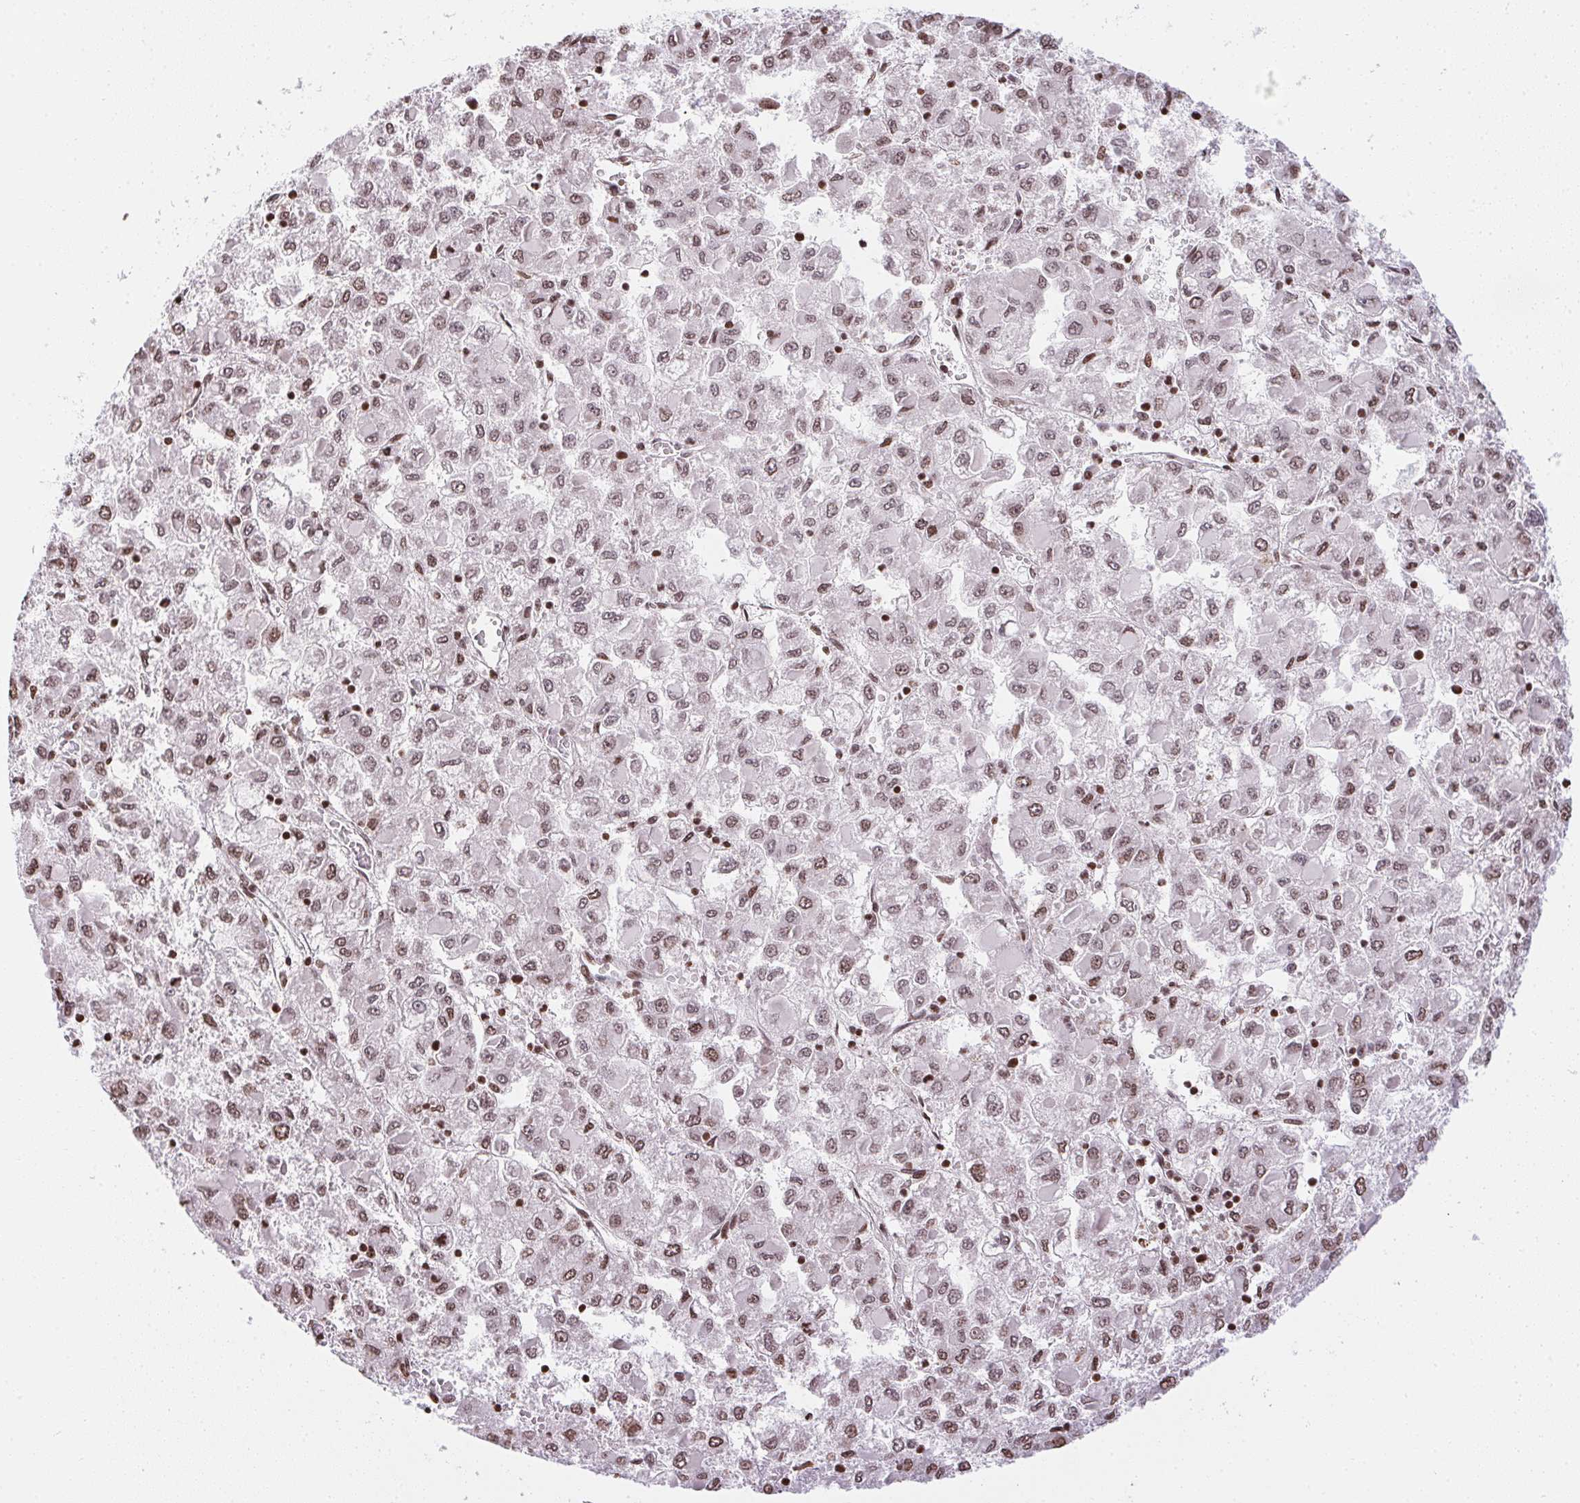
{"staining": {"intensity": "weak", "quantity": ">75%", "location": "nuclear"}, "tissue": "liver cancer", "cell_type": "Tumor cells", "image_type": "cancer", "snomed": [{"axis": "morphology", "description": "Carcinoma, Hepatocellular, NOS"}, {"axis": "topography", "description": "Liver"}], "caption": "Immunohistochemistry (DAB (3,3'-diaminobenzidine)) staining of hepatocellular carcinoma (liver) demonstrates weak nuclear protein positivity in about >75% of tumor cells. Immunohistochemistry stains the protein in brown and the nuclei are stained blue.", "gene": "RNF181", "patient": {"sex": "male", "age": 40}}